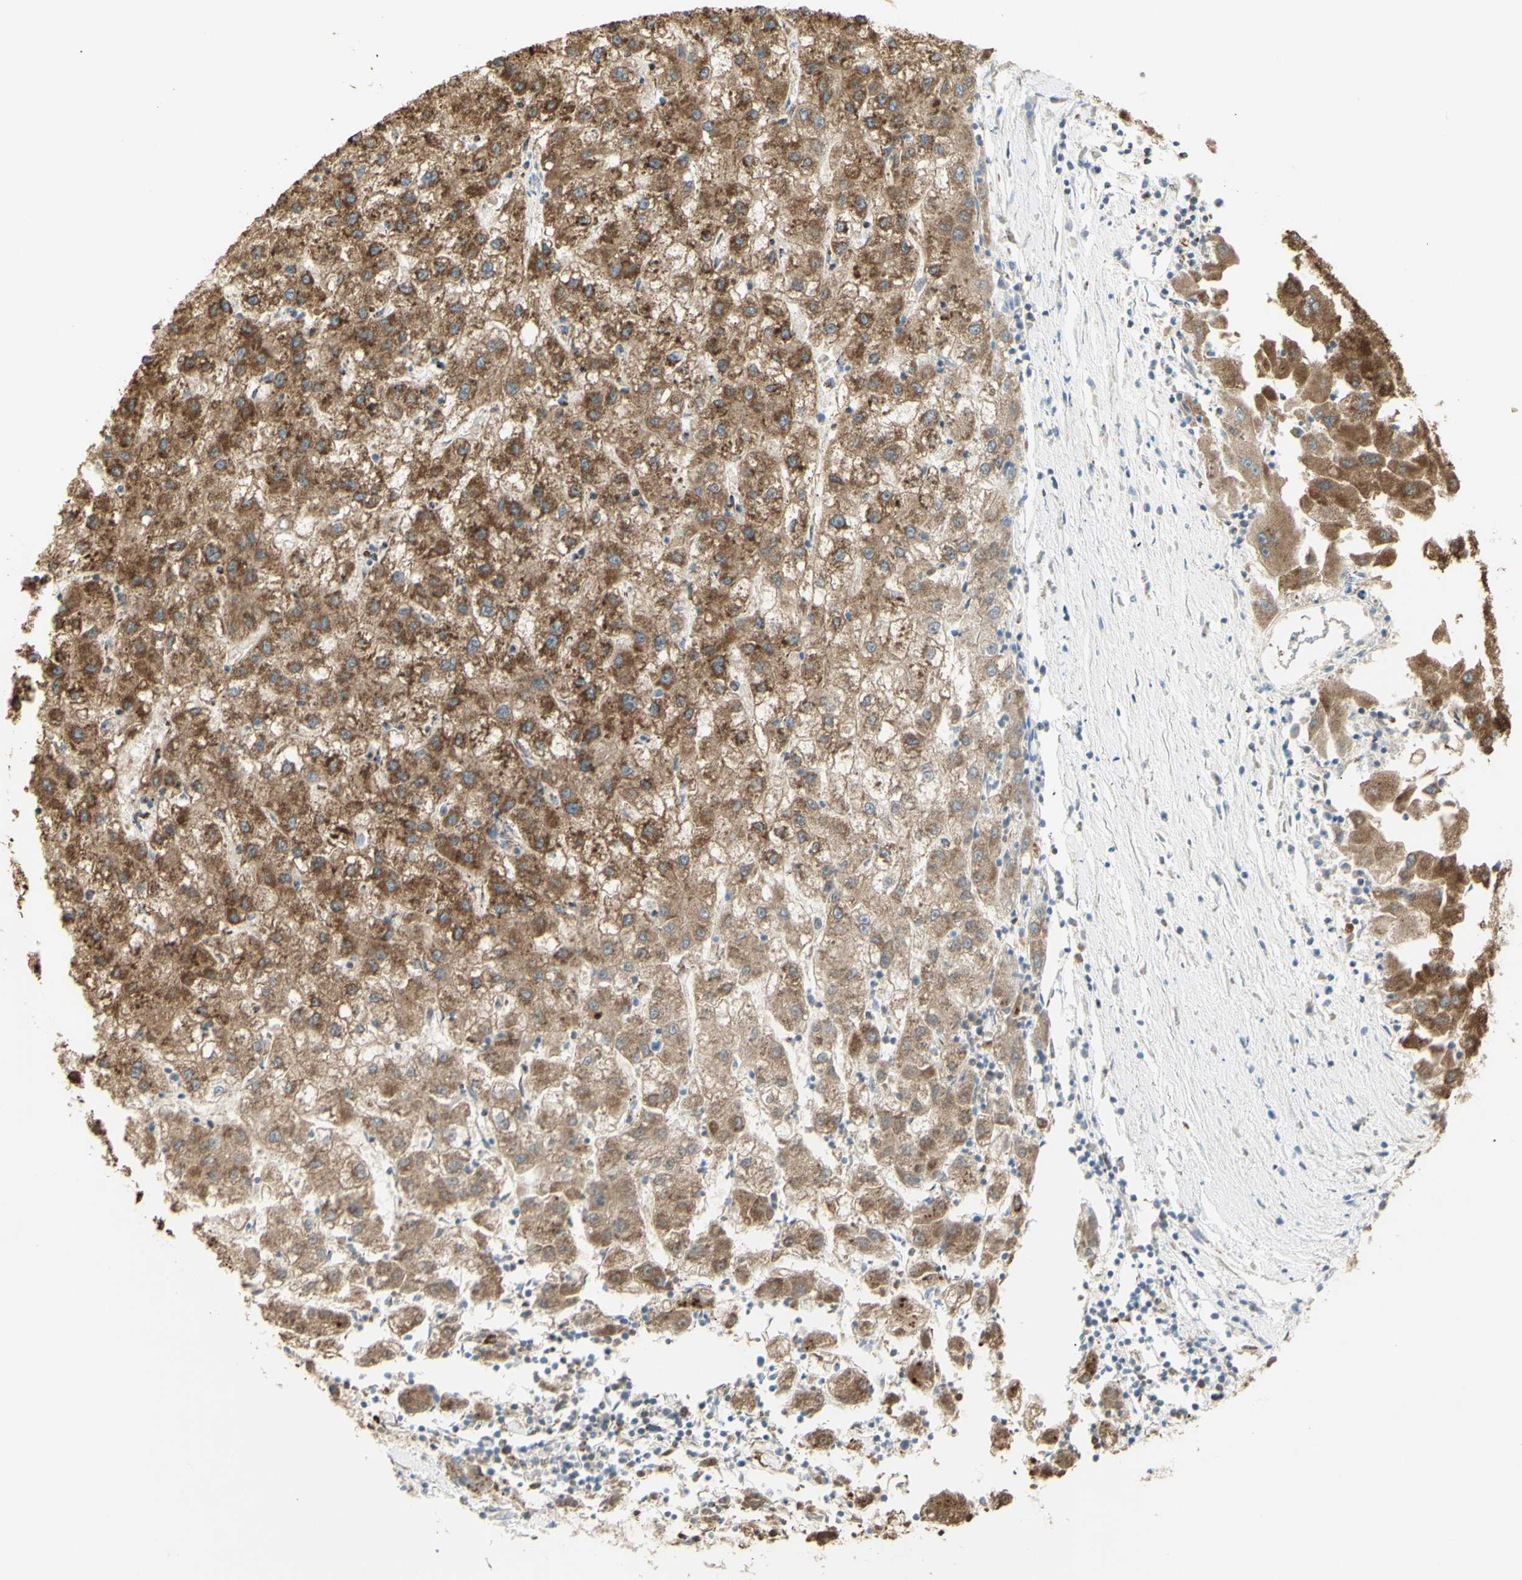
{"staining": {"intensity": "moderate", "quantity": ">75%", "location": "cytoplasmic/membranous"}, "tissue": "liver cancer", "cell_type": "Tumor cells", "image_type": "cancer", "snomed": [{"axis": "morphology", "description": "Carcinoma, Hepatocellular, NOS"}, {"axis": "topography", "description": "Liver"}], "caption": "Immunohistochemistry (IHC) (DAB) staining of liver cancer (hepatocellular carcinoma) demonstrates moderate cytoplasmic/membranous protein positivity in approximately >75% of tumor cells.", "gene": "LETM1", "patient": {"sex": "male", "age": 72}}